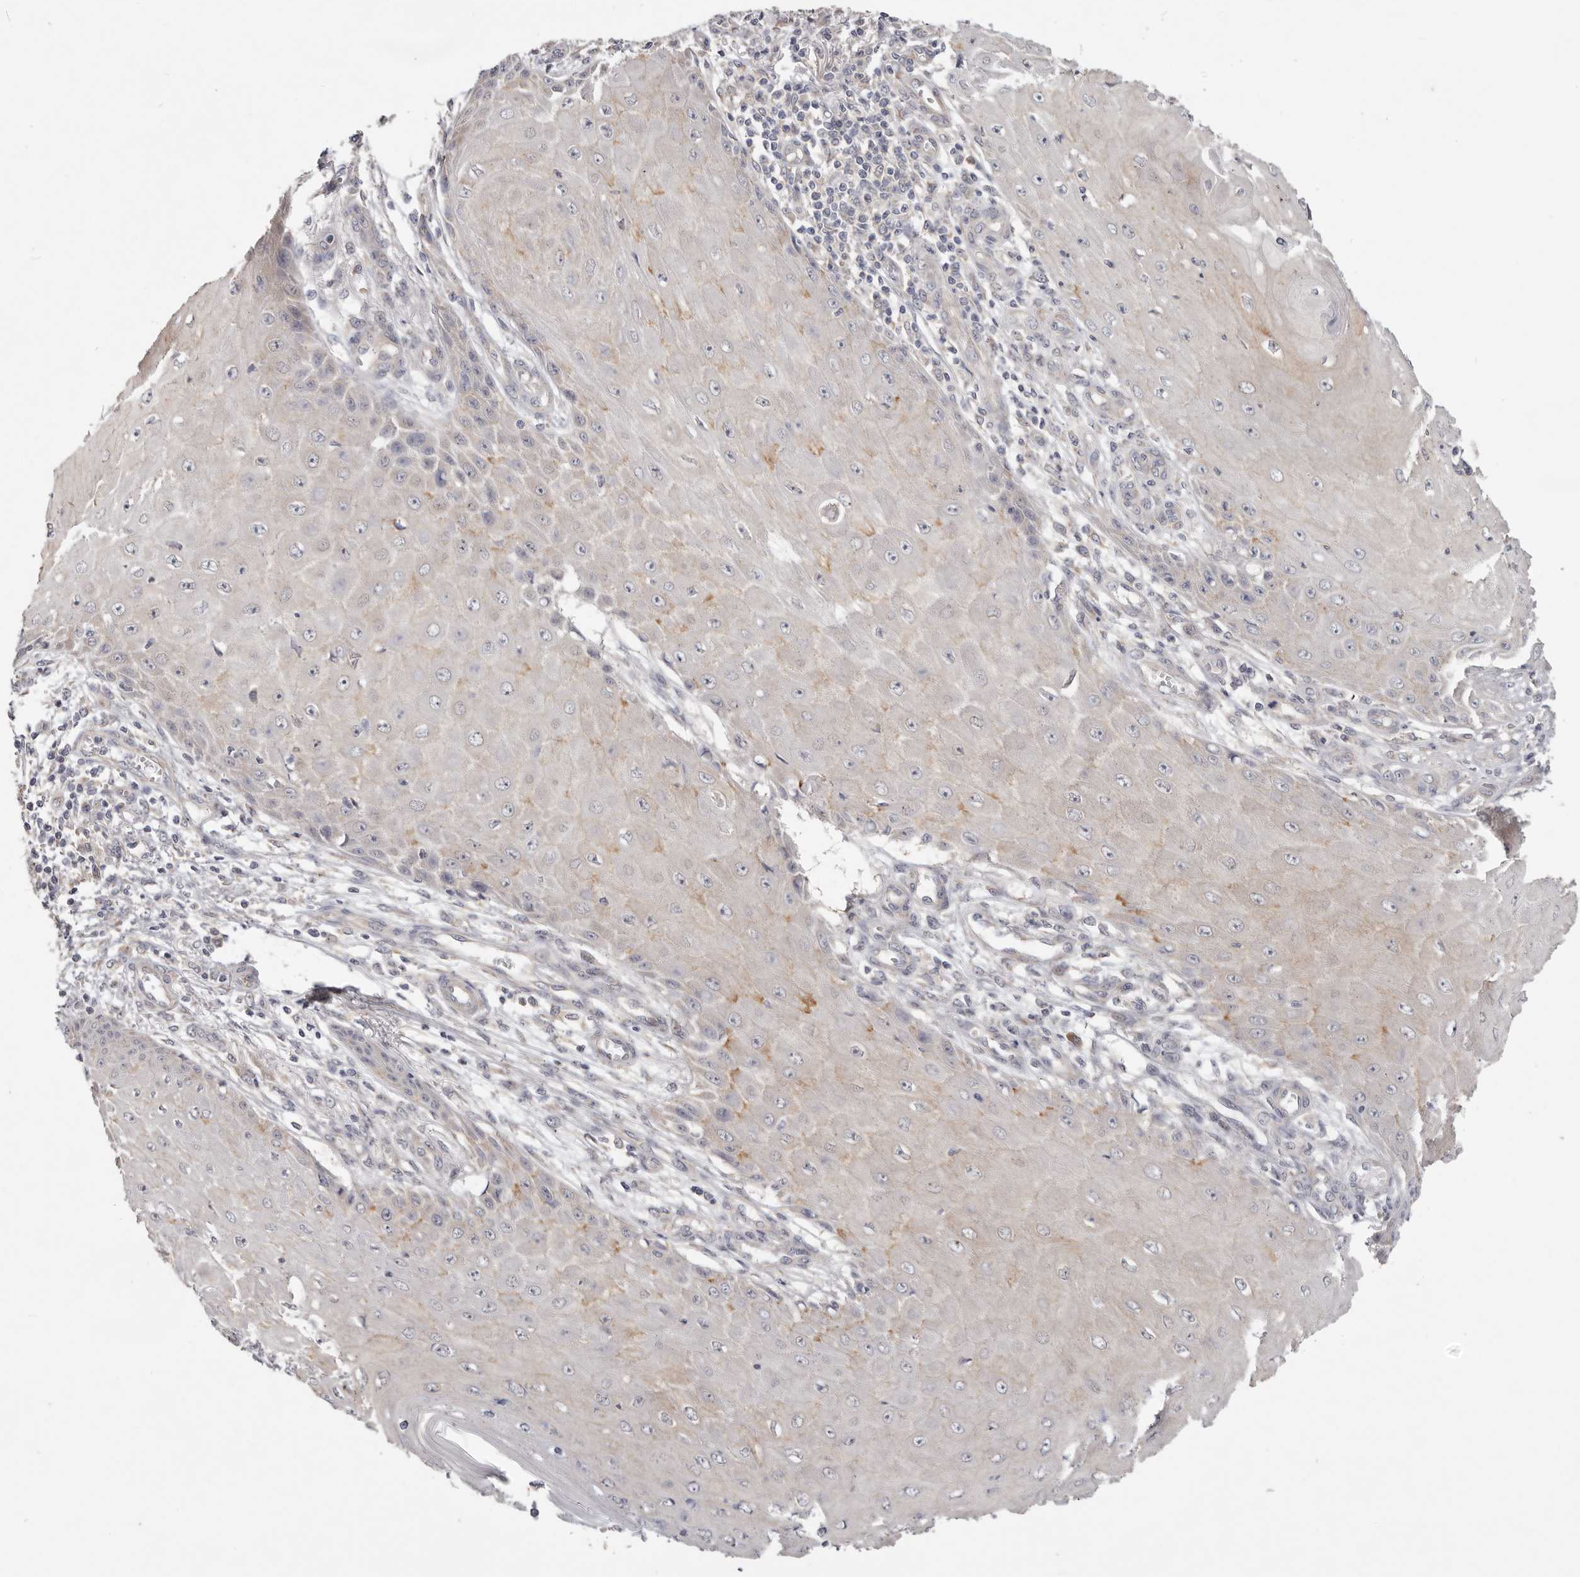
{"staining": {"intensity": "negative", "quantity": "none", "location": "none"}, "tissue": "skin cancer", "cell_type": "Tumor cells", "image_type": "cancer", "snomed": [{"axis": "morphology", "description": "Squamous cell carcinoma, NOS"}, {"axis": "topography", "description": "Skin"}], "caption": "A high-resolution image shows immunohistochemistry (IHC) staining of skin squamous cell carcinoma, which exhibits no significant positivity in tumor cells. (Stains: DAB immunohistochemistry with hematoxylin counter stain, Microscopy: brightfield microscopy at high magnification).", "gene": "WDR77", "patient": {"sex": "female", "age": 73}}